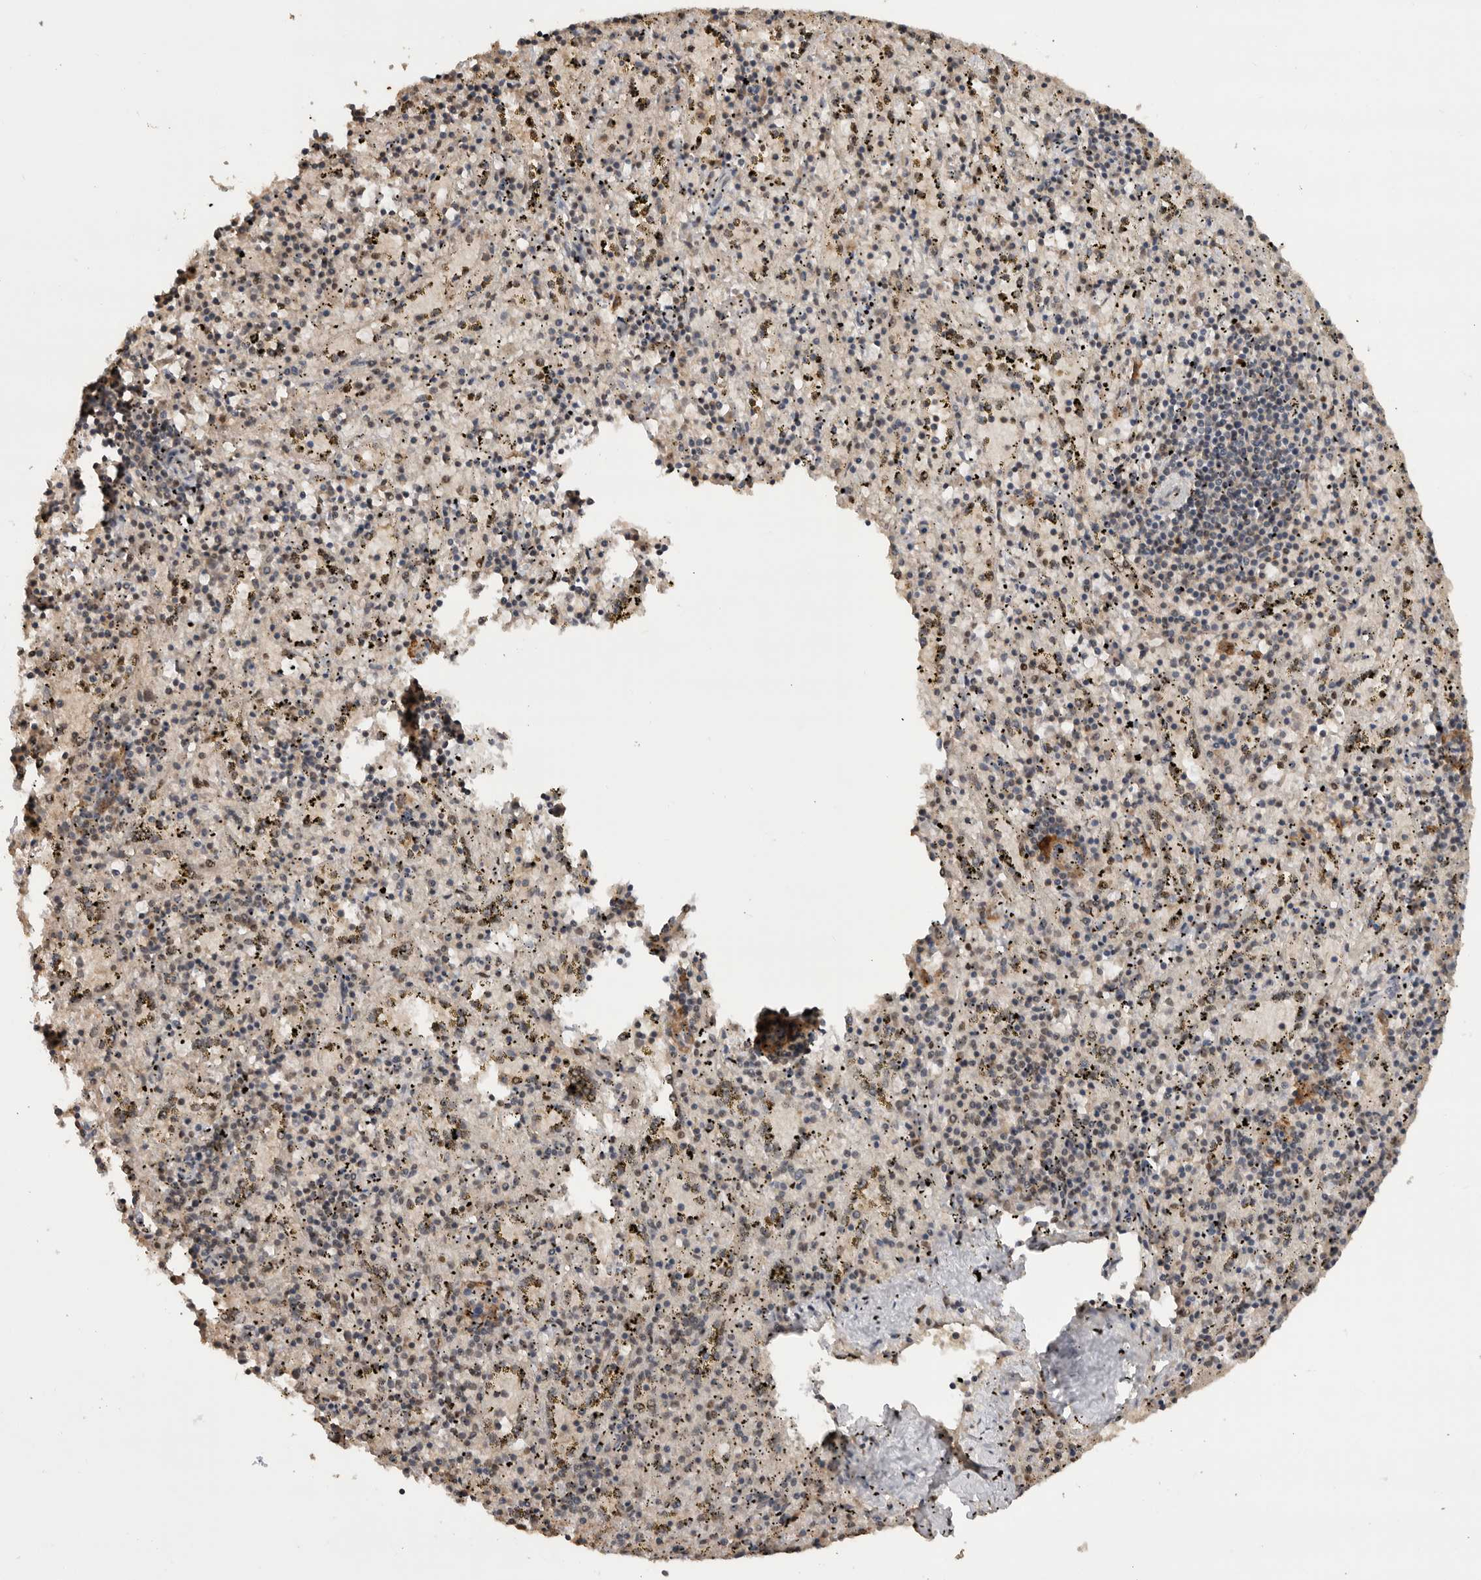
{"staining": {"intensity": "moderate", "quantity": "<25%", "location": "cytoplasmic/membranous,nuclear"}, "tissue": "spleen", "cell_type": "Cells in red pulp", "image_type": "normal", "snomed": [{"axis": "morphology", "description": "Normal tissue, NOS"}, {"axis": "topography", "description": "Spleen"}], "caption": "Spleen stained with DAB IHC demonstrates low levels of moderate cytoplasmic/membranous,nuclear positivity in approximately <25% of cells in red pulp. (DAB (3,3'-diaminobenzidine) IHC with brightfield microscopy, high magnification).", "gene": "PPP1R10", "patient": {"sex": "male", "age": 11}}